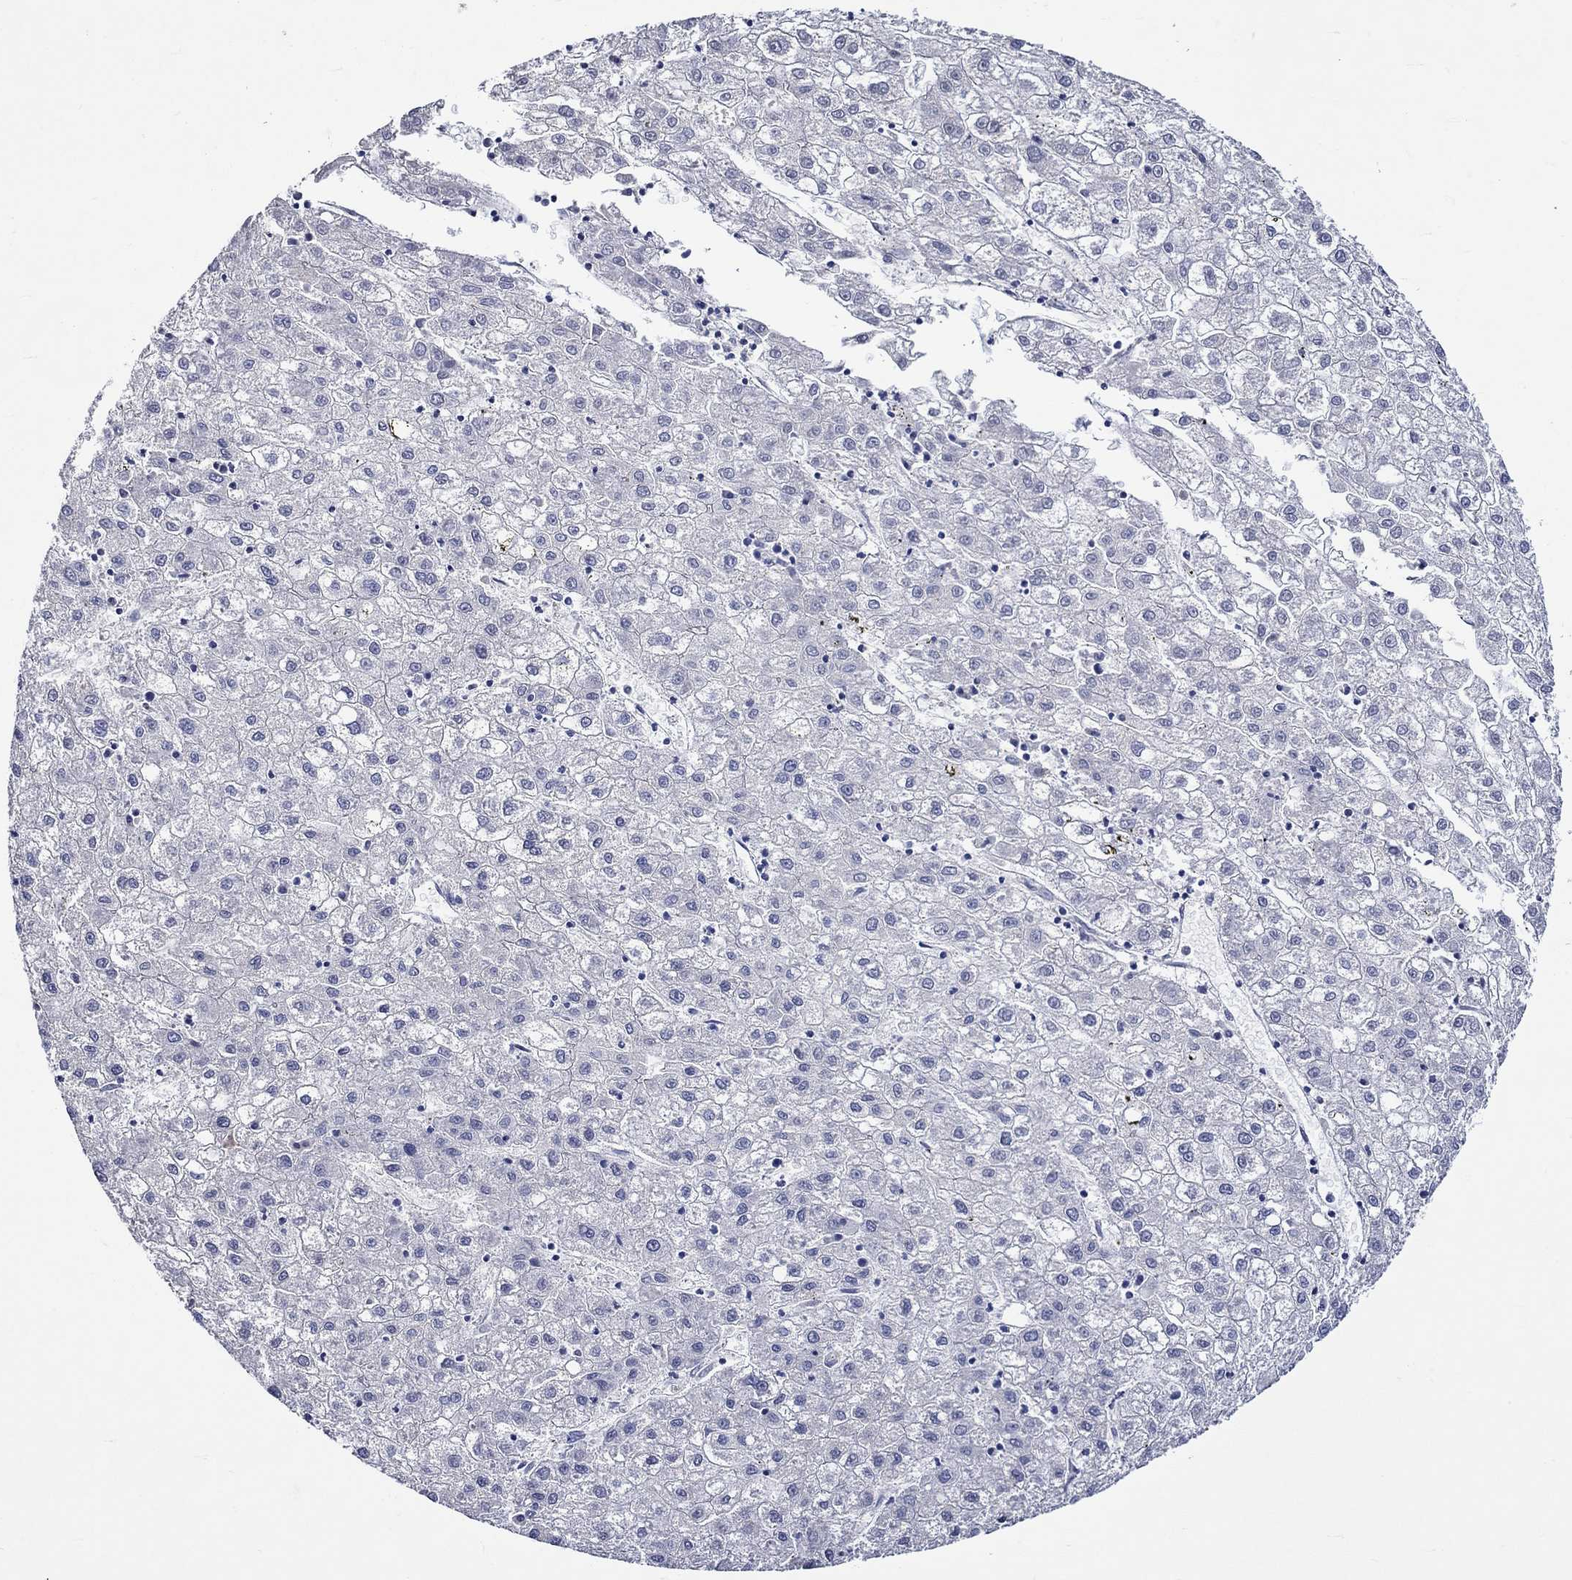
{"staining": {"intensity": "negative", "quantity": "none", "location": "none"}, "tissue": "liver cancer", "cell_type": "Tumor cells", "image_type": "cancer", "snomed": [{"axis": "morphology", "description": "Carcinoma, Hepatocellular, NOS"}, {"axis": "topography", "description": "Liver"}], "caption": "Tumor cells show no significant staining in liver hepatocellular carcinoma.", "gene": "CRYAB", "patient": {"sex": "male", "age": 72}}